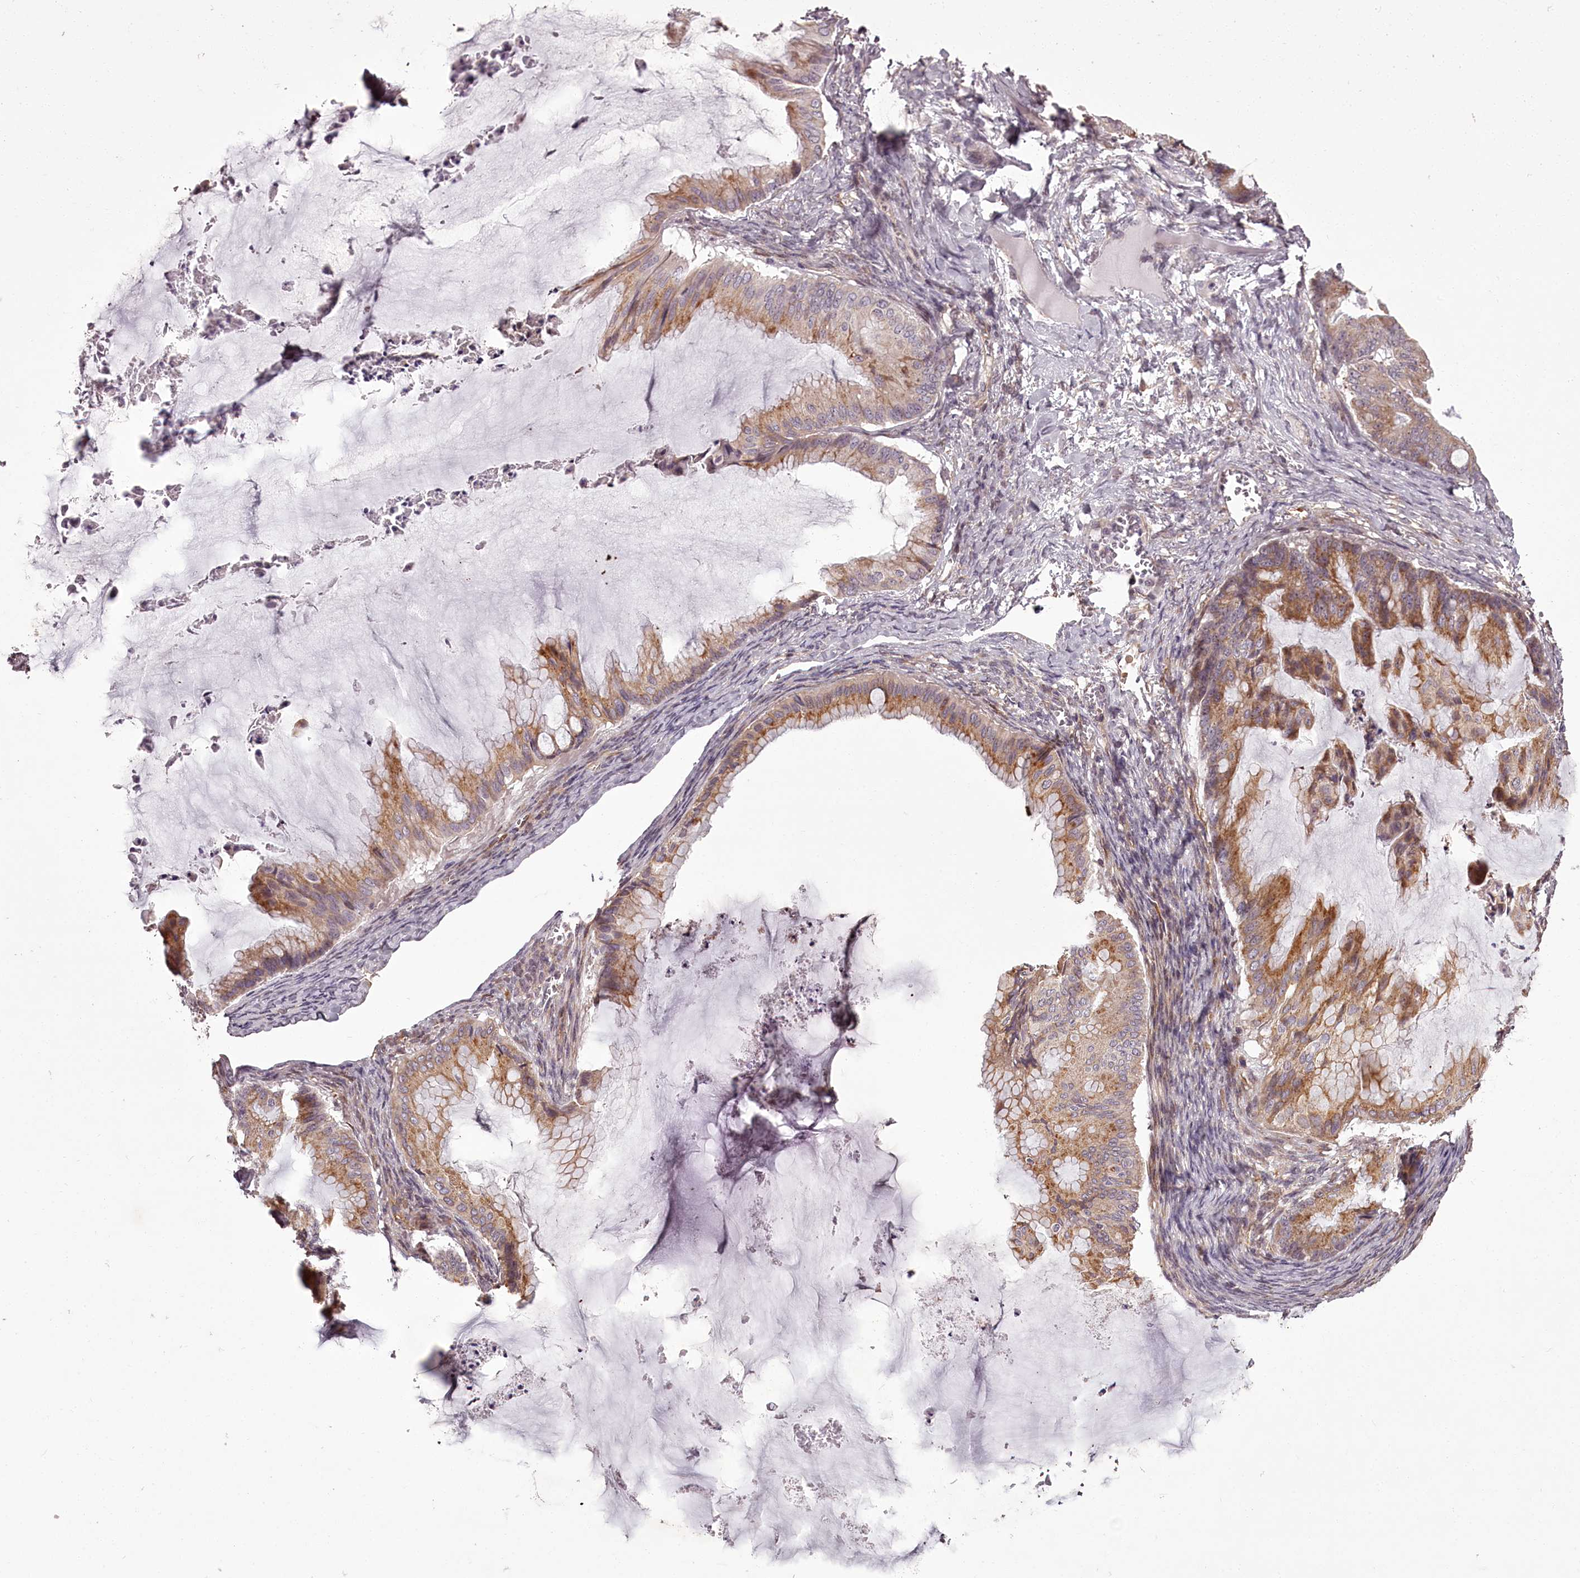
{"staining": {"intensity": "moderate", "quantity": ">75%", "location": "cytoplasmic/membranous"}, "tissue": "ovarian cancer", "cell_type": "Tumor cells", "image_type": "cancer", "snomed": [{"axis": "morphology", "description": "Cystadenocarcinoma, mucinous, NOS"}, {"axis": "topography", "description": "Ovary"}], "caption": "A micrograph showing moderate cytoplasmic/membranous expression in about >75% of tumor cells in mucinous cystadenocarcinoma (ovarian), as visualized by brown immunohistochemical staining.", "gene": "CCDC92", "patient": {"sex": "female", "age": 71}}